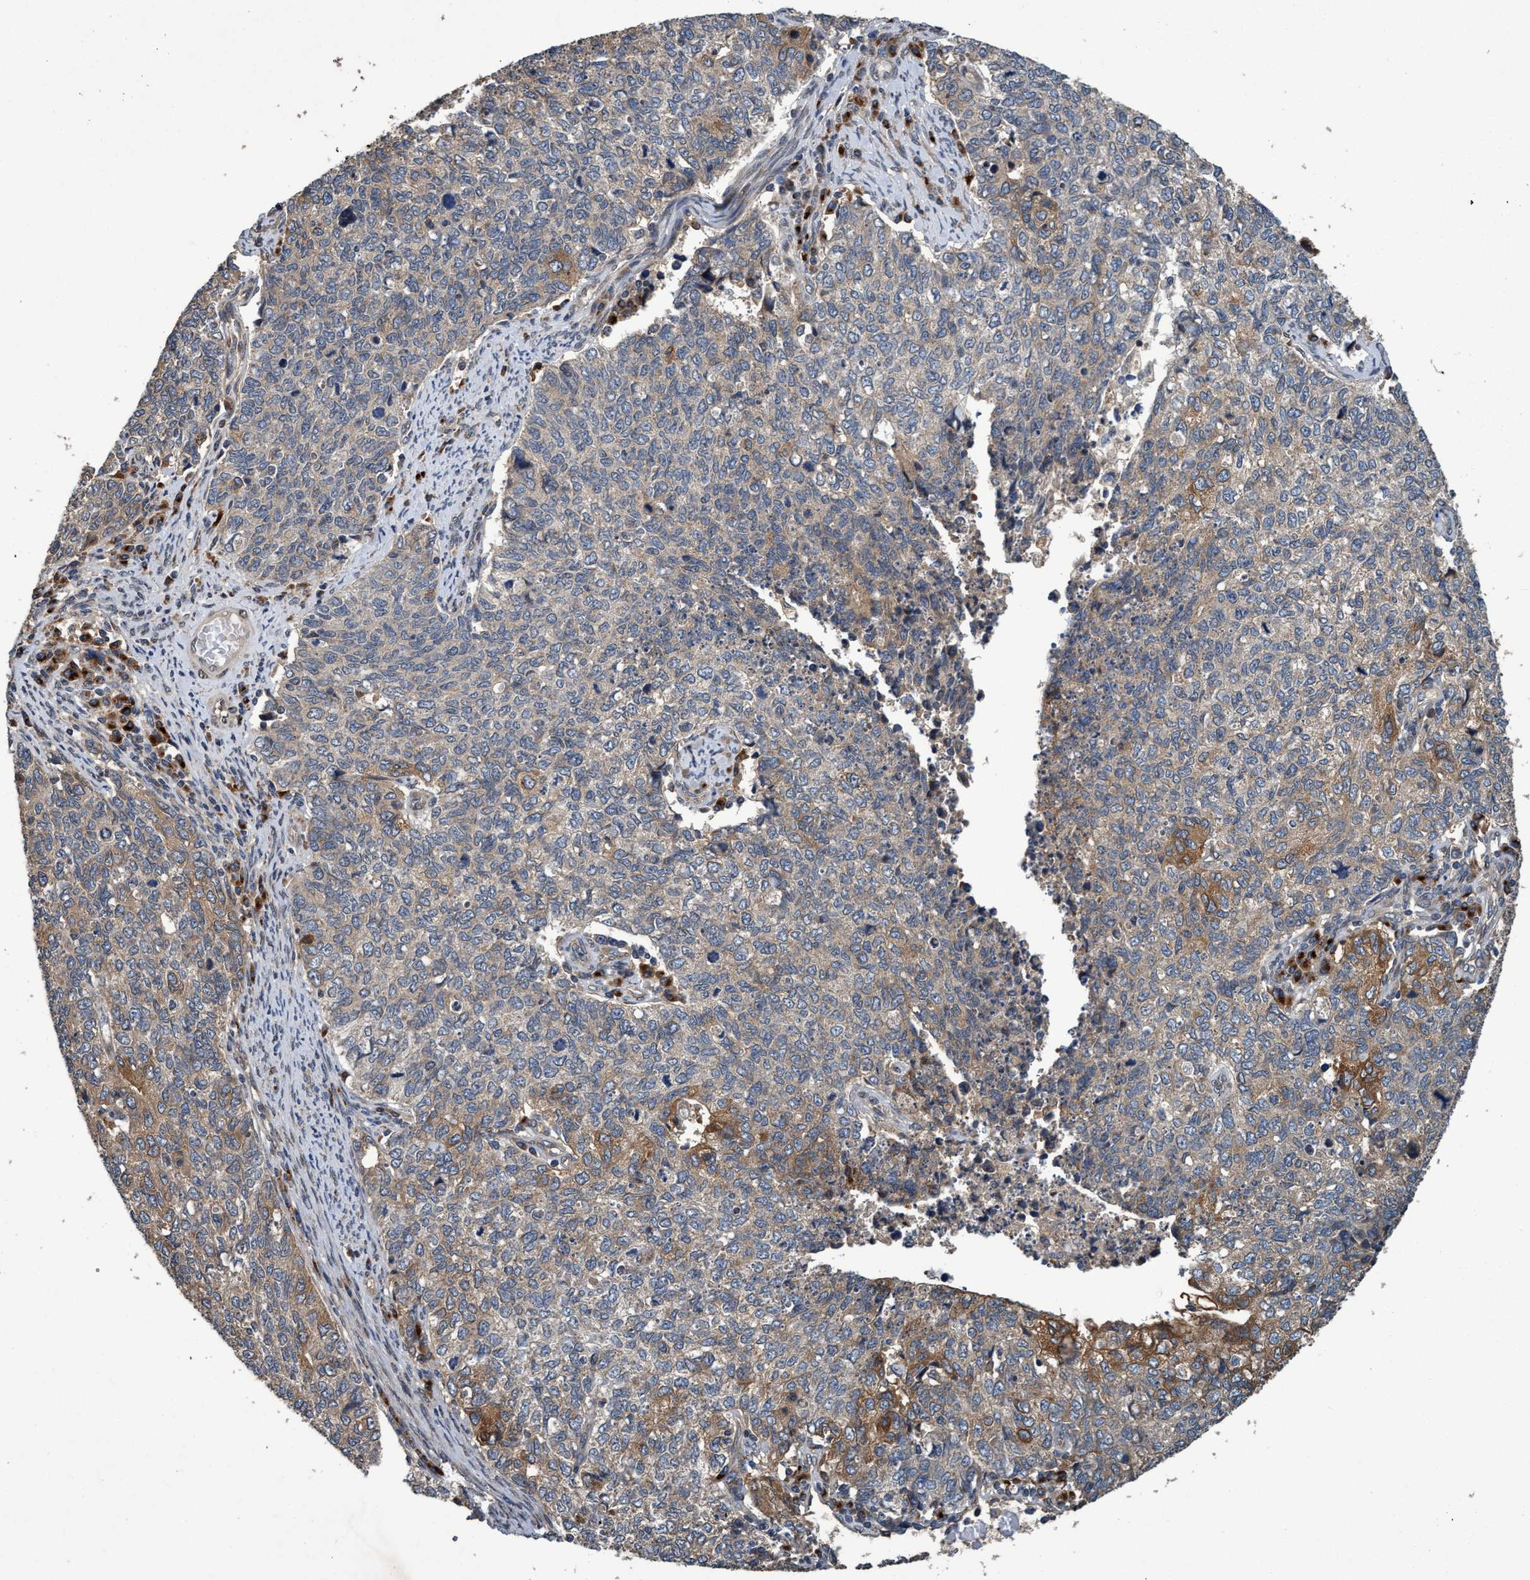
{"staining": {"intensity": "moderate", "quantity": "<25%", "location": "cytoplasmic/membranous"}, "tissue": "cervical cancer", "cell_type": "Tumor cells", "image_type": "cancer", "snomed": [{"axis": "morphology", "description": "Squamous cell carcinoma, NOS"}, {"axis": "topography", "description": "Cervix"}], "caption": "Immunohistochemical staining of human cervical squamous cell carcinoma shows low levels of moderate cytoplasmic/membranous protein expression in about <25% of tumor cells. (Brightfield microscopy of DAB IHC at high magnification).", "gene": "MACC1", "patient": {"sex": "female", "age": 63}}